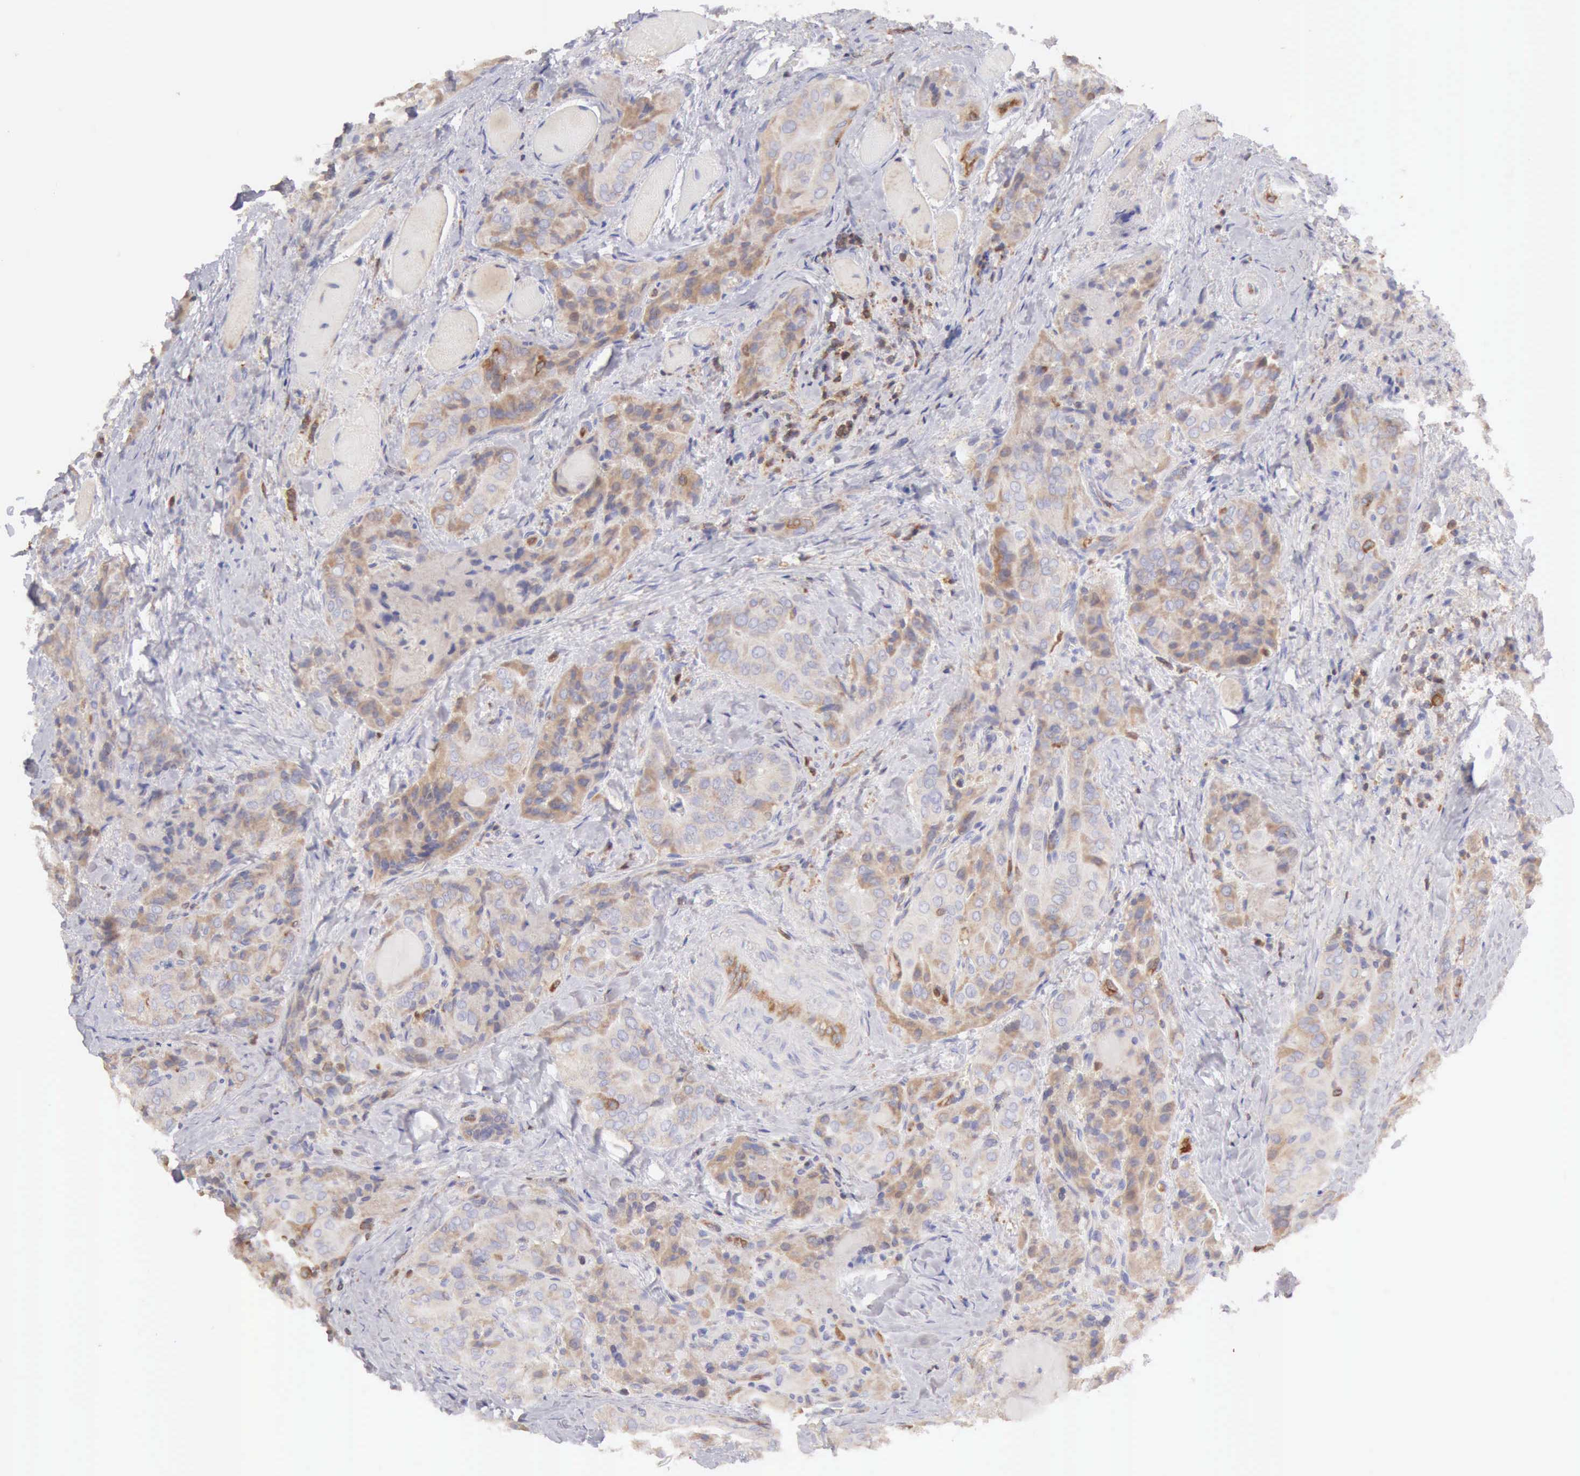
{"staining": {"intensity": "weak", "quantity": "25%-75%", "location": "cytoplasmic/membranous"}, "tissue": "thyroid cancer", "cell_type": "Tumor cells", "image_type": "cancer", "snomed": [{"axis": "morphology", "description": "Papillary adenocarcinoma, NOS"}, {"axis": "topography", "description": "Thyroid gland"}], "caption": "Approximately 25%-75% of tumor cells in human thyroid cancer (papillary adenocarcinoma) demonstrate weak cytoplasmic/membranous protein expression as visualized by brown immunohistochemical staining.", "gene": "ARHGAP4", "patient": {"sex": "female", "age": 71}}